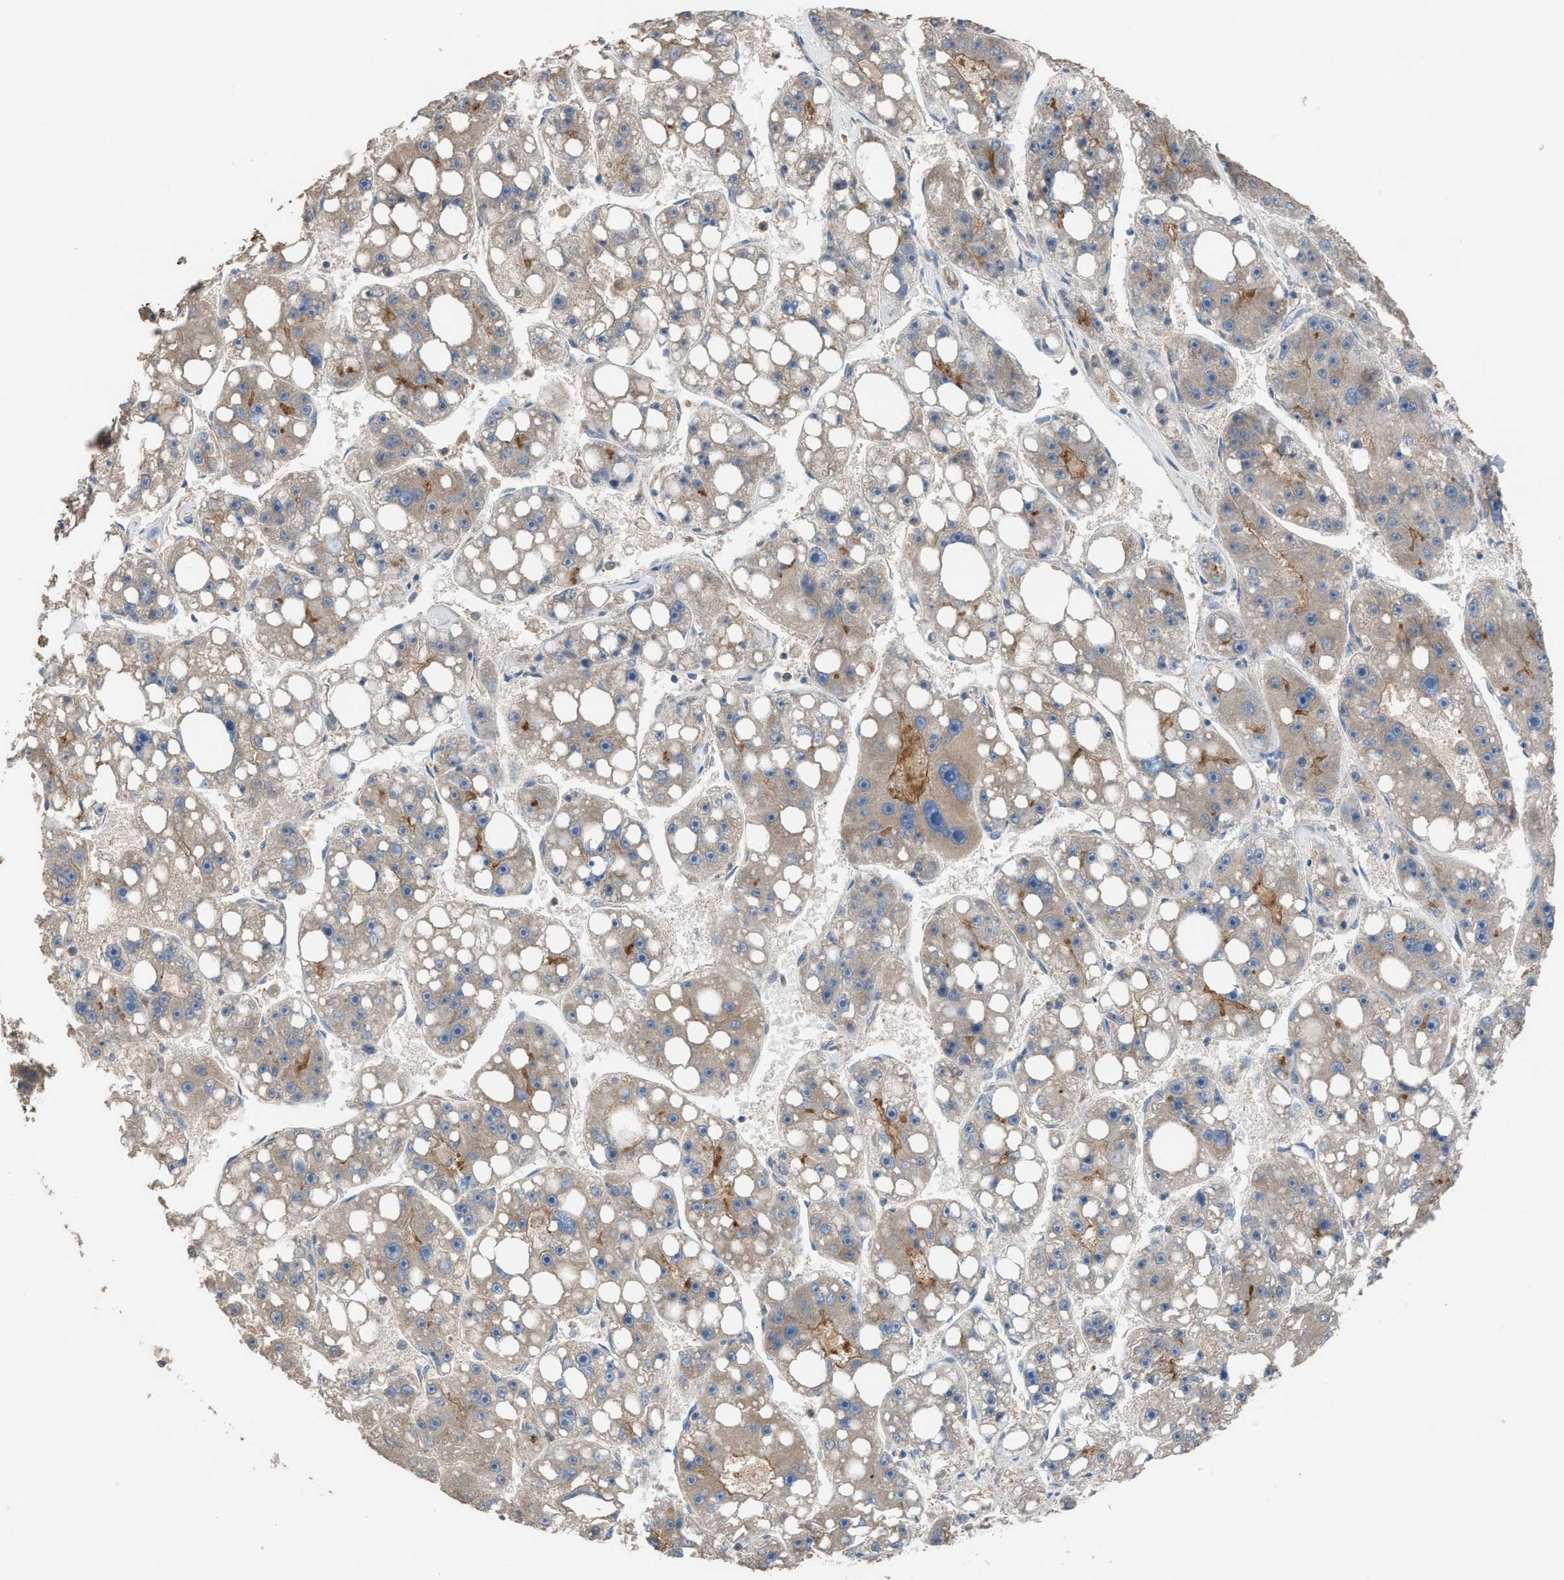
{"staining": {"intensity": "weak", "quantity": ">75%", "location": "cytoplasmic/membranous"}, "tissue": "liver cancer", "cell_type": "Tumor cells", "image_type": "cancer", "snomed": [{"axis": "morphology", "description": "Carcinoma, Hepatocellular, NOS"}, {"axis": "topography", "description": "Liver"}], "caption": "There is low levels of weak cytoplasmic/membranous positivity in tumor cells of hepatocellular carcinoma (liver), as demonstrated by immunohistochemical staining (brown color).", "gene": "TPK1", "patient": {"sex": "female", "age": 61}}